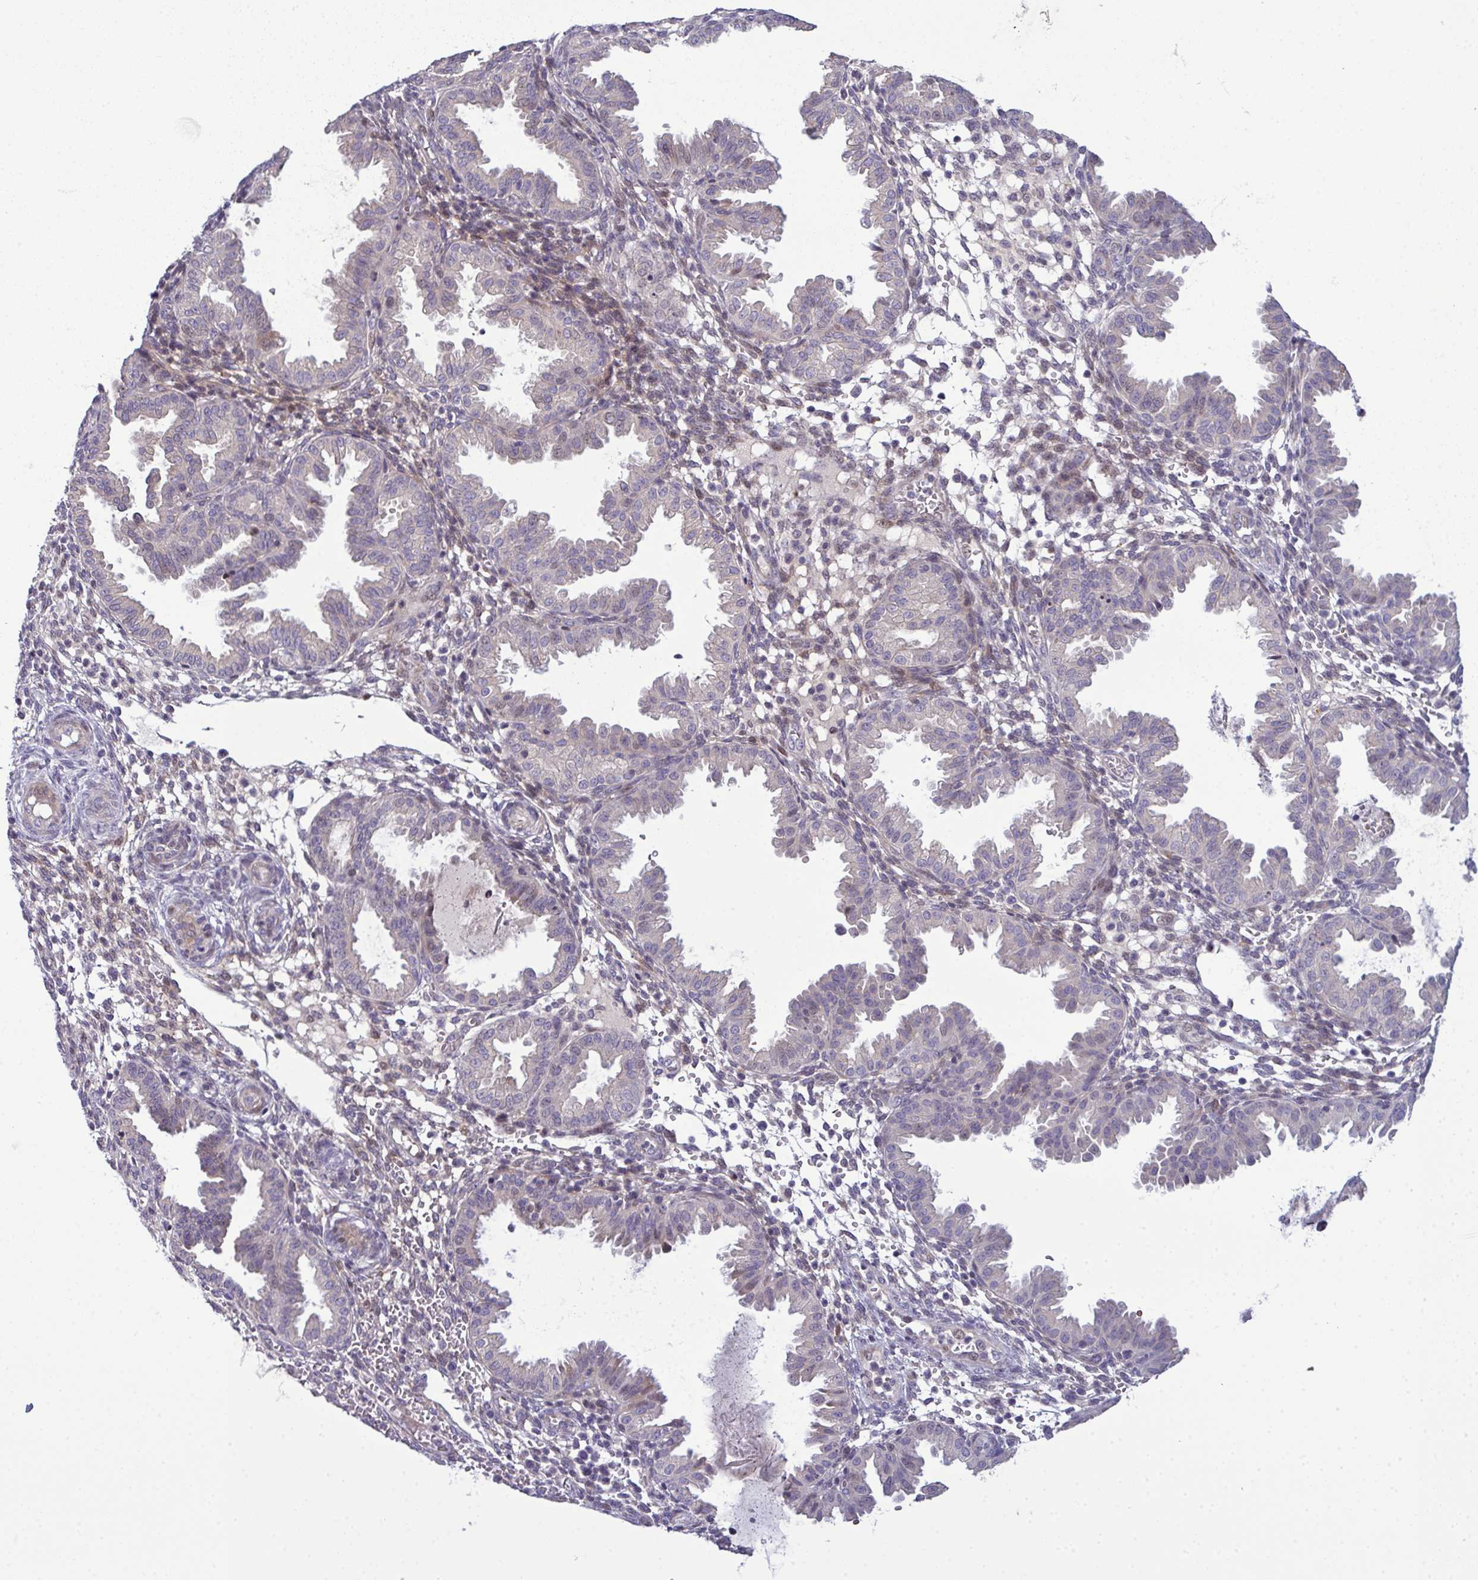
{"staining": {"intensity": "negative", "quantity": "none", "location": "none"}, "tissue": "endometrium", "cell_type": "Cells in endometrial stroma", "image_type": "normal", "snomed": [{"axis": "morphology", "description": "Normal tissue, NOS"}, {"axis": "topography", "description": "Endometrium"}], "caption": "This is an immunohistochemistry photomicrograph of benign endometrium. There is no staining in cells in endometrial stroma.", "gene": "ODF1", "patient": {"sex": "female", "age": 33}}